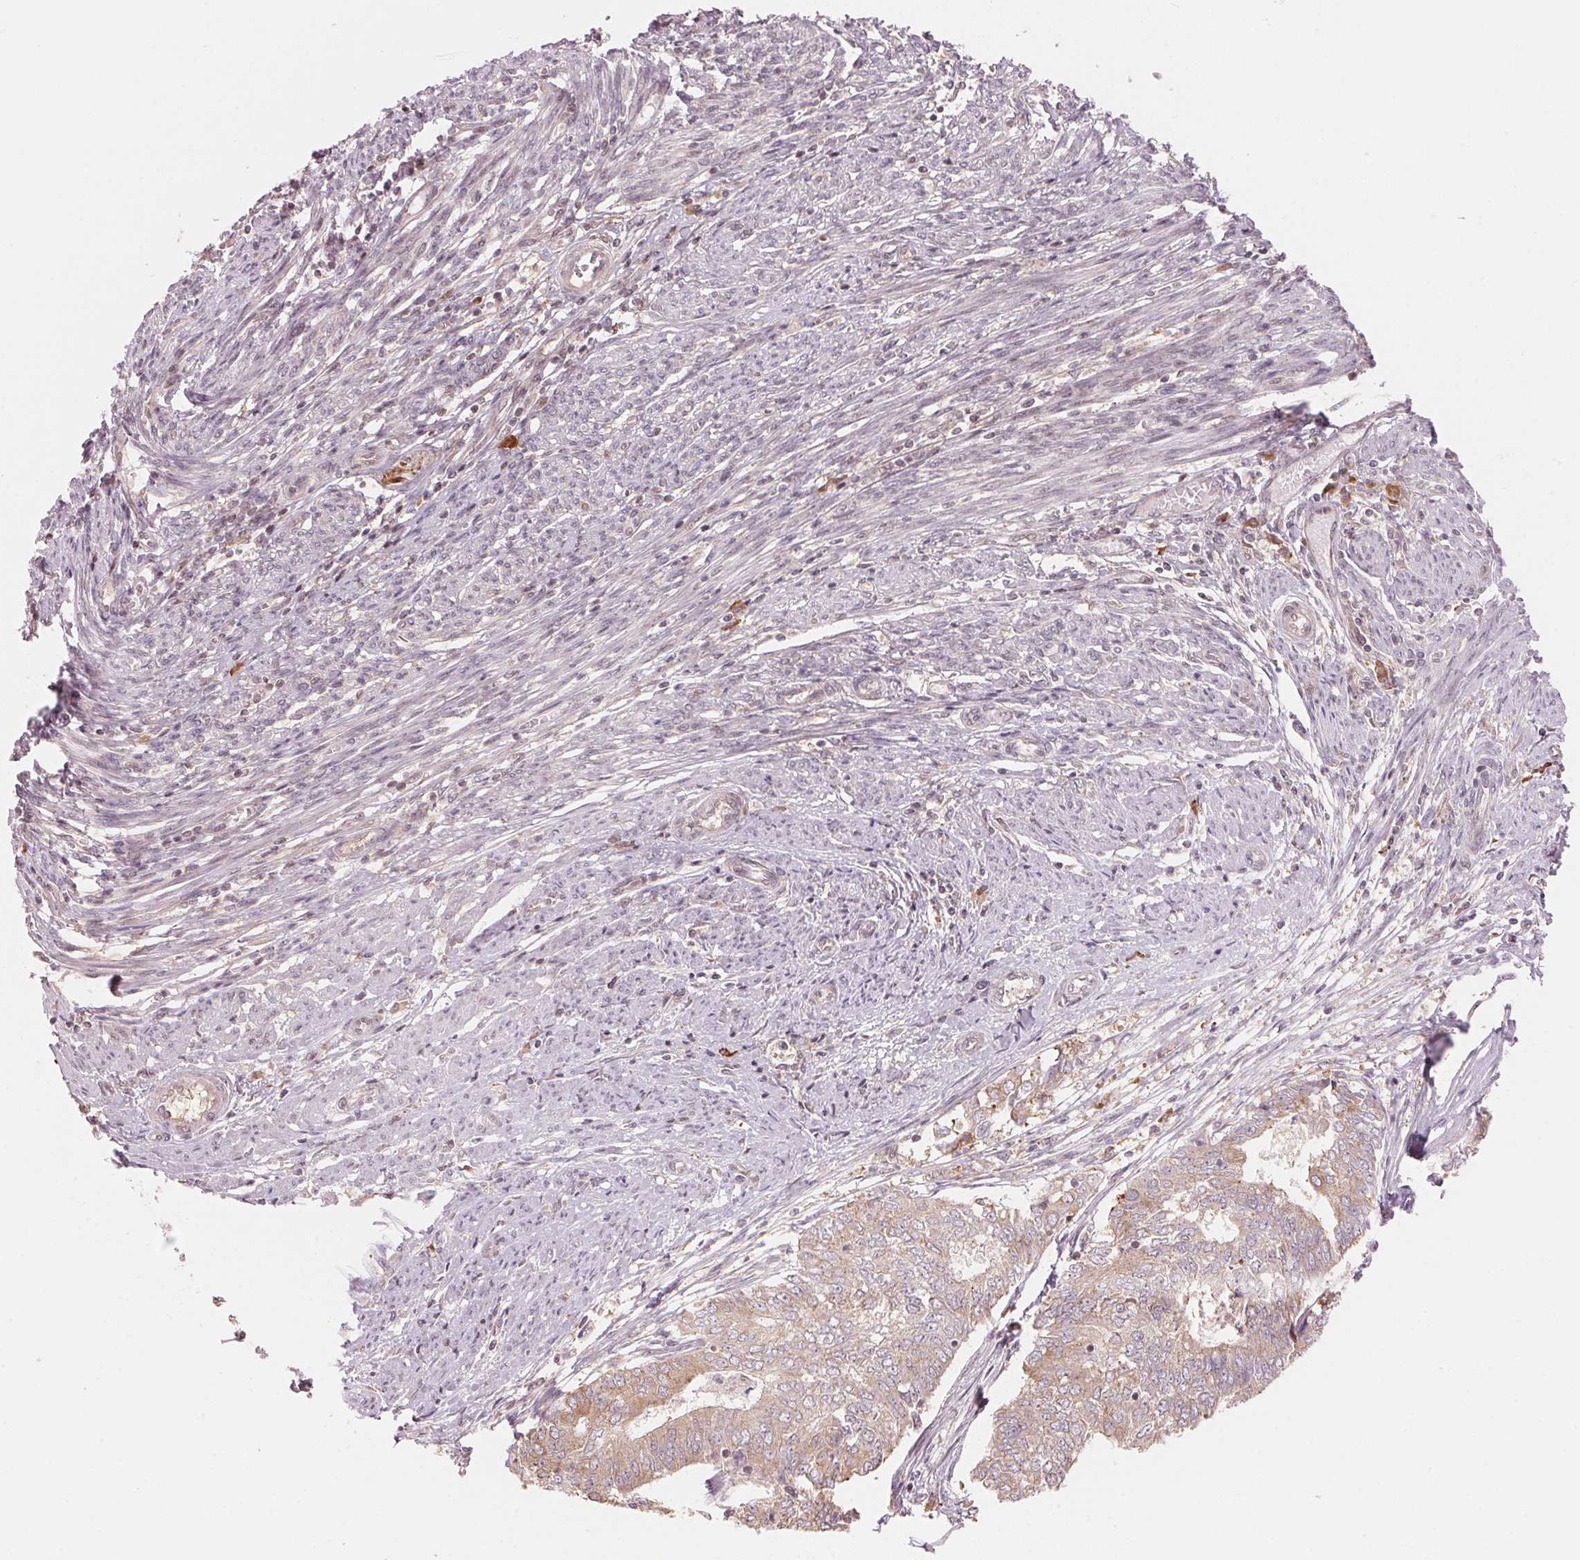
{"staining": {"intensity": "weak", "quantity": "25%-75%", "location": "cytoplasmic/membranous"}, "tissue": "endometrial cancer", "cell_type": "Tumor cells", "image_type": "cancer", "snomed": [{"axis": "morphology", "description": "Adenocarcinoma, NOS"}, {"axis": "topography", "description": "Endometrium"}], "caption": "Immunohistochemical staining of human endometrial cancer shows low levels of weak cytoplasmic/membranous protein positivity in about 25%-75% of tumor cells. The staining is performed using DAB (3,3'-diaminobenzidine) brown chromogen to label protein expression. The nuclei are counter-stained blue using hematoxylin.", "gene": "PRKN", "patient": {"sex": "female", "age": 62}}